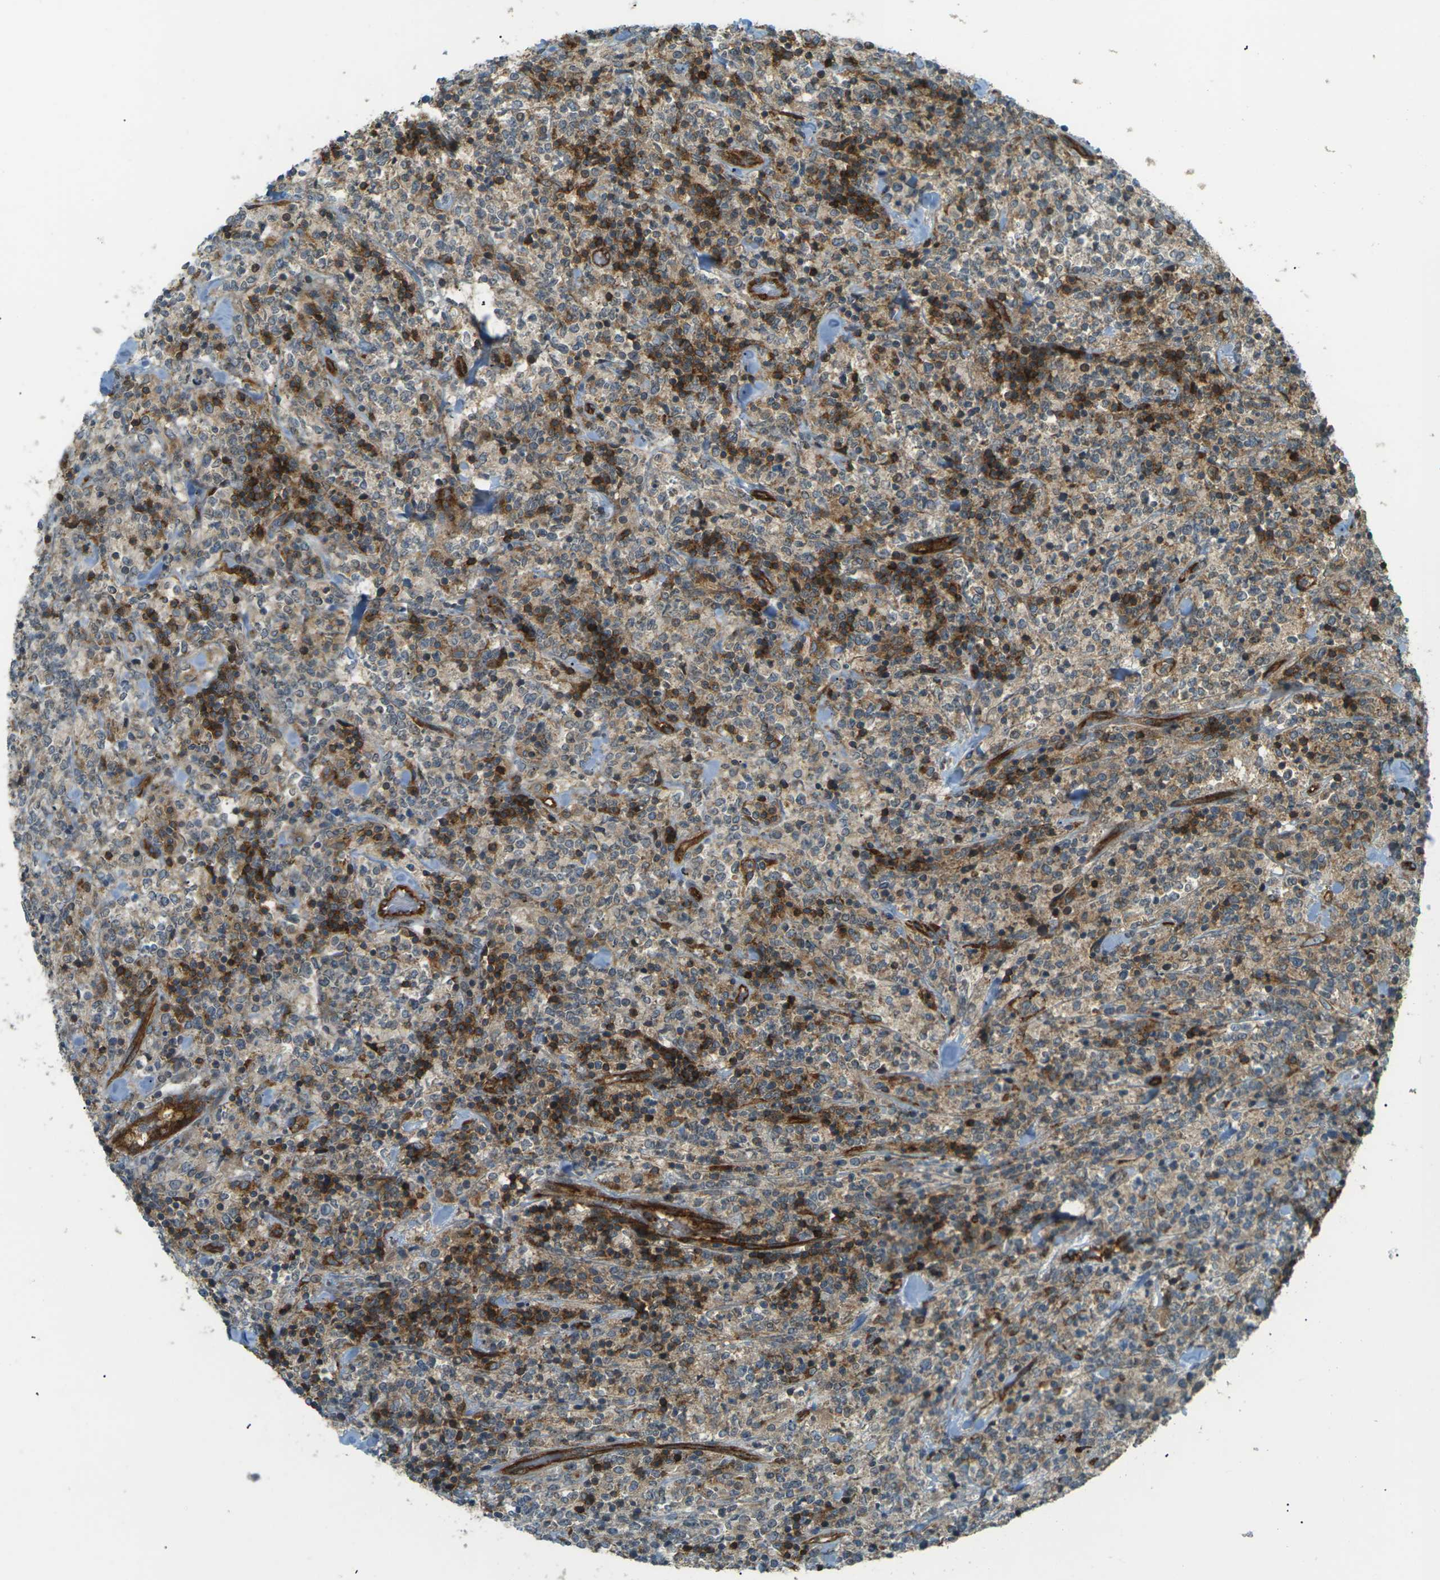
{"staining": {"intensity": "moderate", "quantity": "<25%", "location": "cytoplasmic/membranous"}, "tissue": "lymphoma", "cell_type": "Tumor cells", "image_type": "cancer", "snomed": [{"axis": "morphology", "description": "Malignant lymphoma, non-Hodgkin's type, High grade"}, {"axis": "topography", "description": "Soft tissue"}], "caption": "Human lymphoma stained for a protein (brown) shows moderate cytoplasmic/membranous positive staining in approximately <25% of tumor cells.", "gene": "S1PR1", "patient": {"sex": "male", "age": 18}}